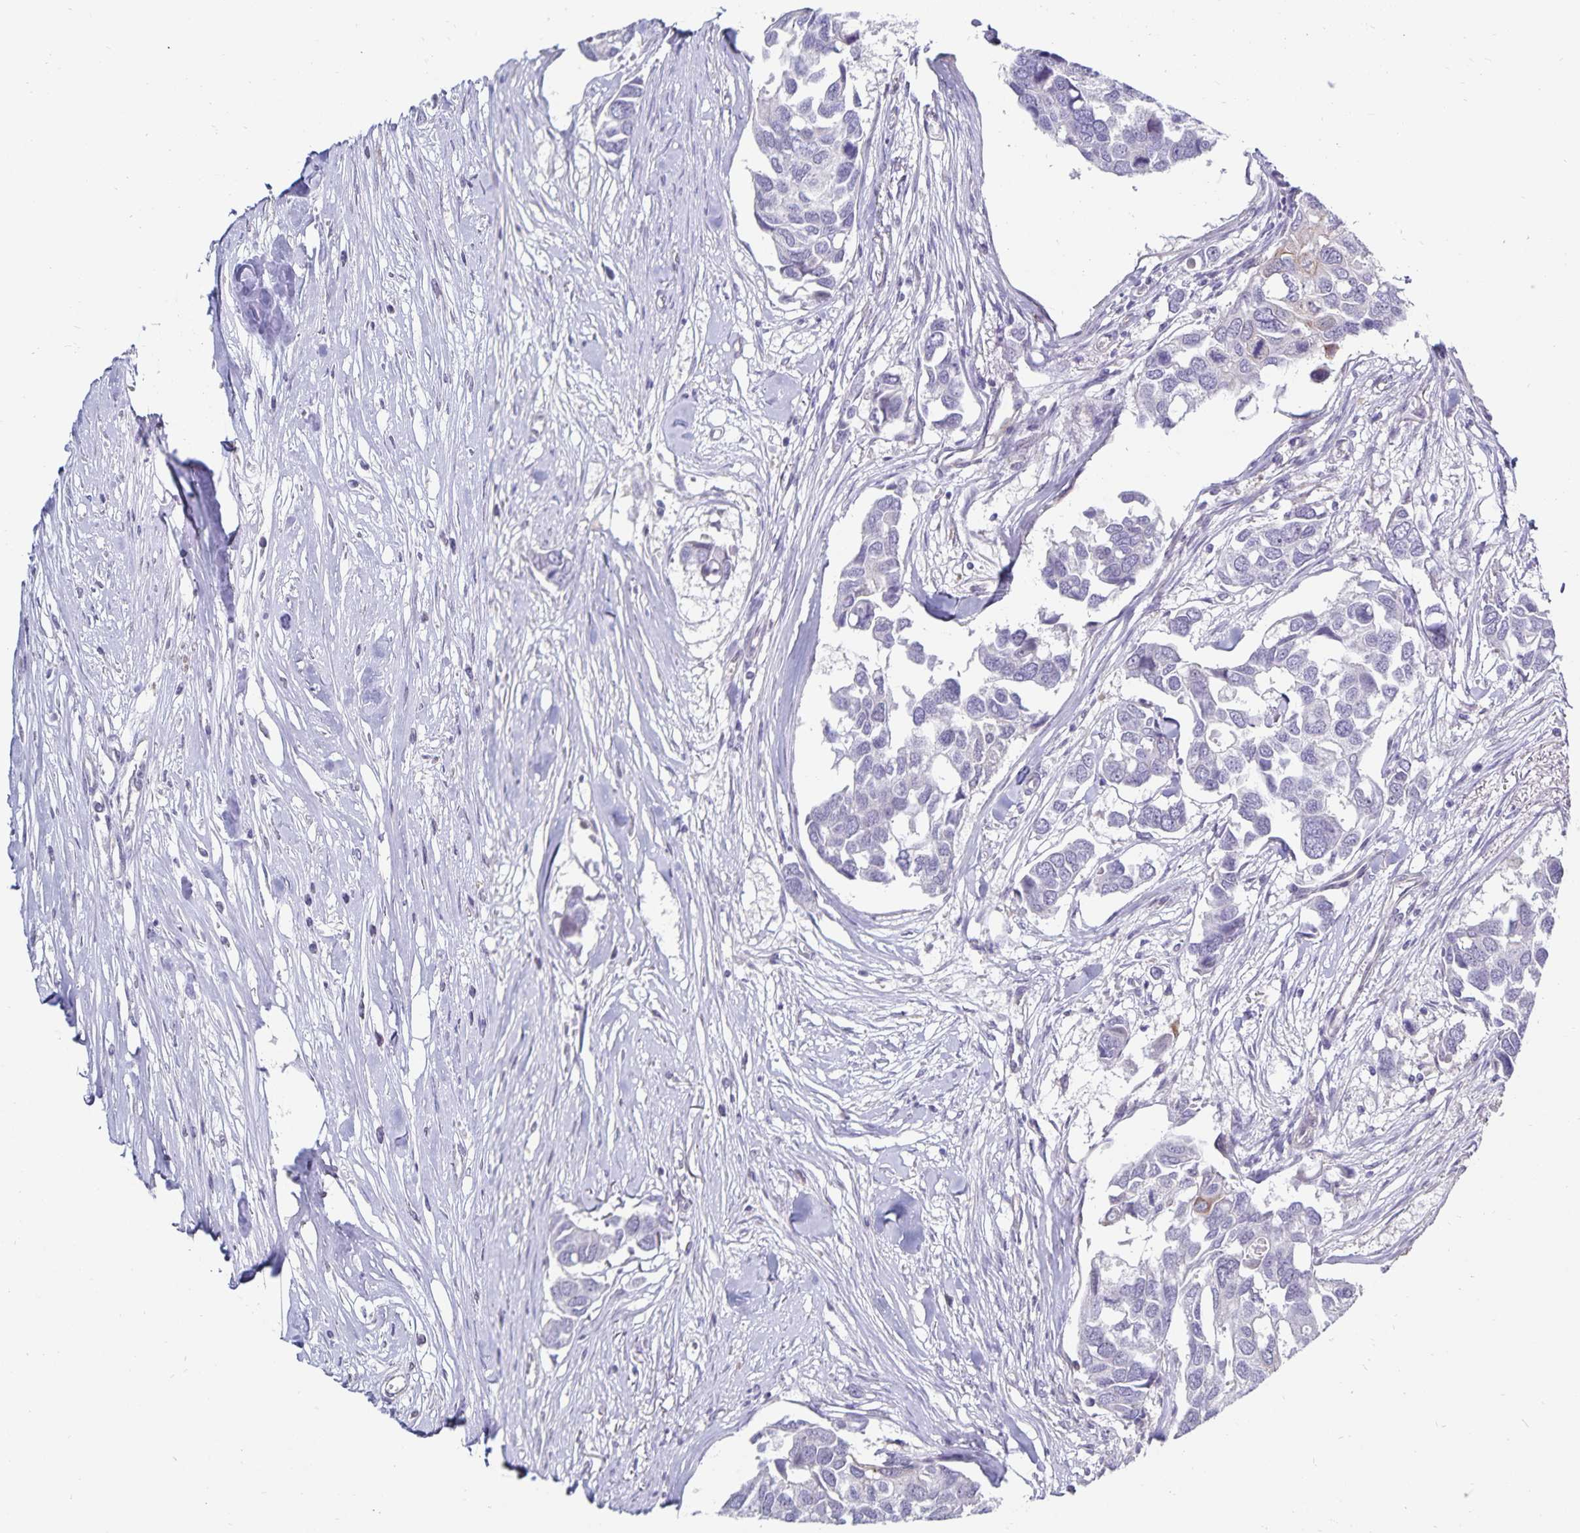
{"staining": {"intensity": "negative", "quantity": "none", "location": "none"}, "tissue": "breast cancer", "cell_type": "Tumor cells", "image_type": "cancer", "snomed": [{"axis": "morphology", "description": "Duct carcinoma"}, {"axis": "topography", "description": "Breast"}], "caption": "Immunohistochemical staining of human breast cancer displays no significant expression in tumor cells.", "gene": "CDKN2B", "patient": {"sex": "female", "age": 83}}